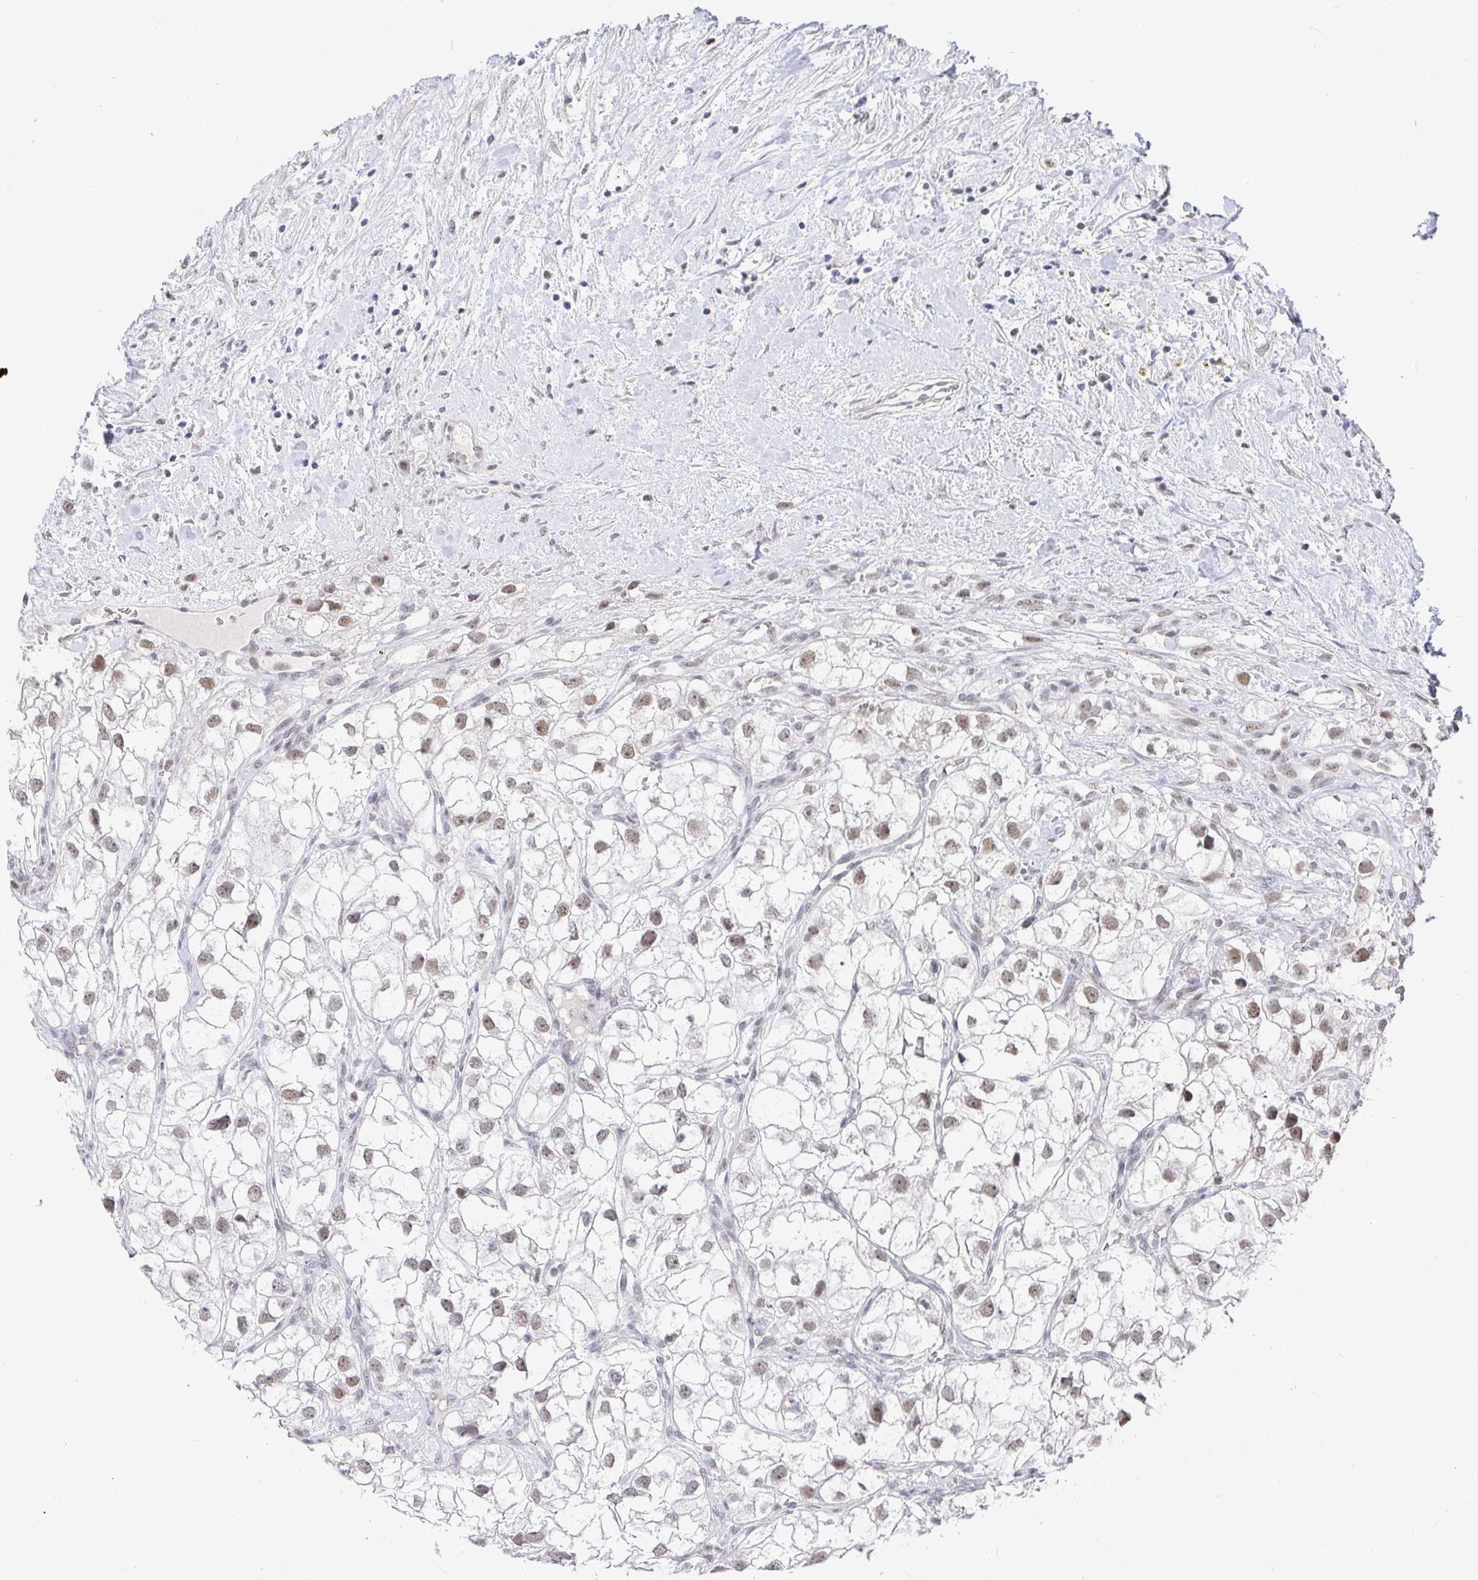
{"staining": {"intensity": "weak", "quantity": "25%-75%", "location": "nuclear"}, "tissue": "renal cancer", "cell_type": "Tumor cells", "image_type": "cancer", "snomed": [{"axis": "morphology", "description": "Adenocarcinoma, NOS"}, {"axis": "topography", "description": "Kidney"}], "caption": "Renal cancer stained for a protein displays weak nuclear positivity in tumor cells.", "gene": "RCOR1", "patient": {"sex": "male", "age": 59}}